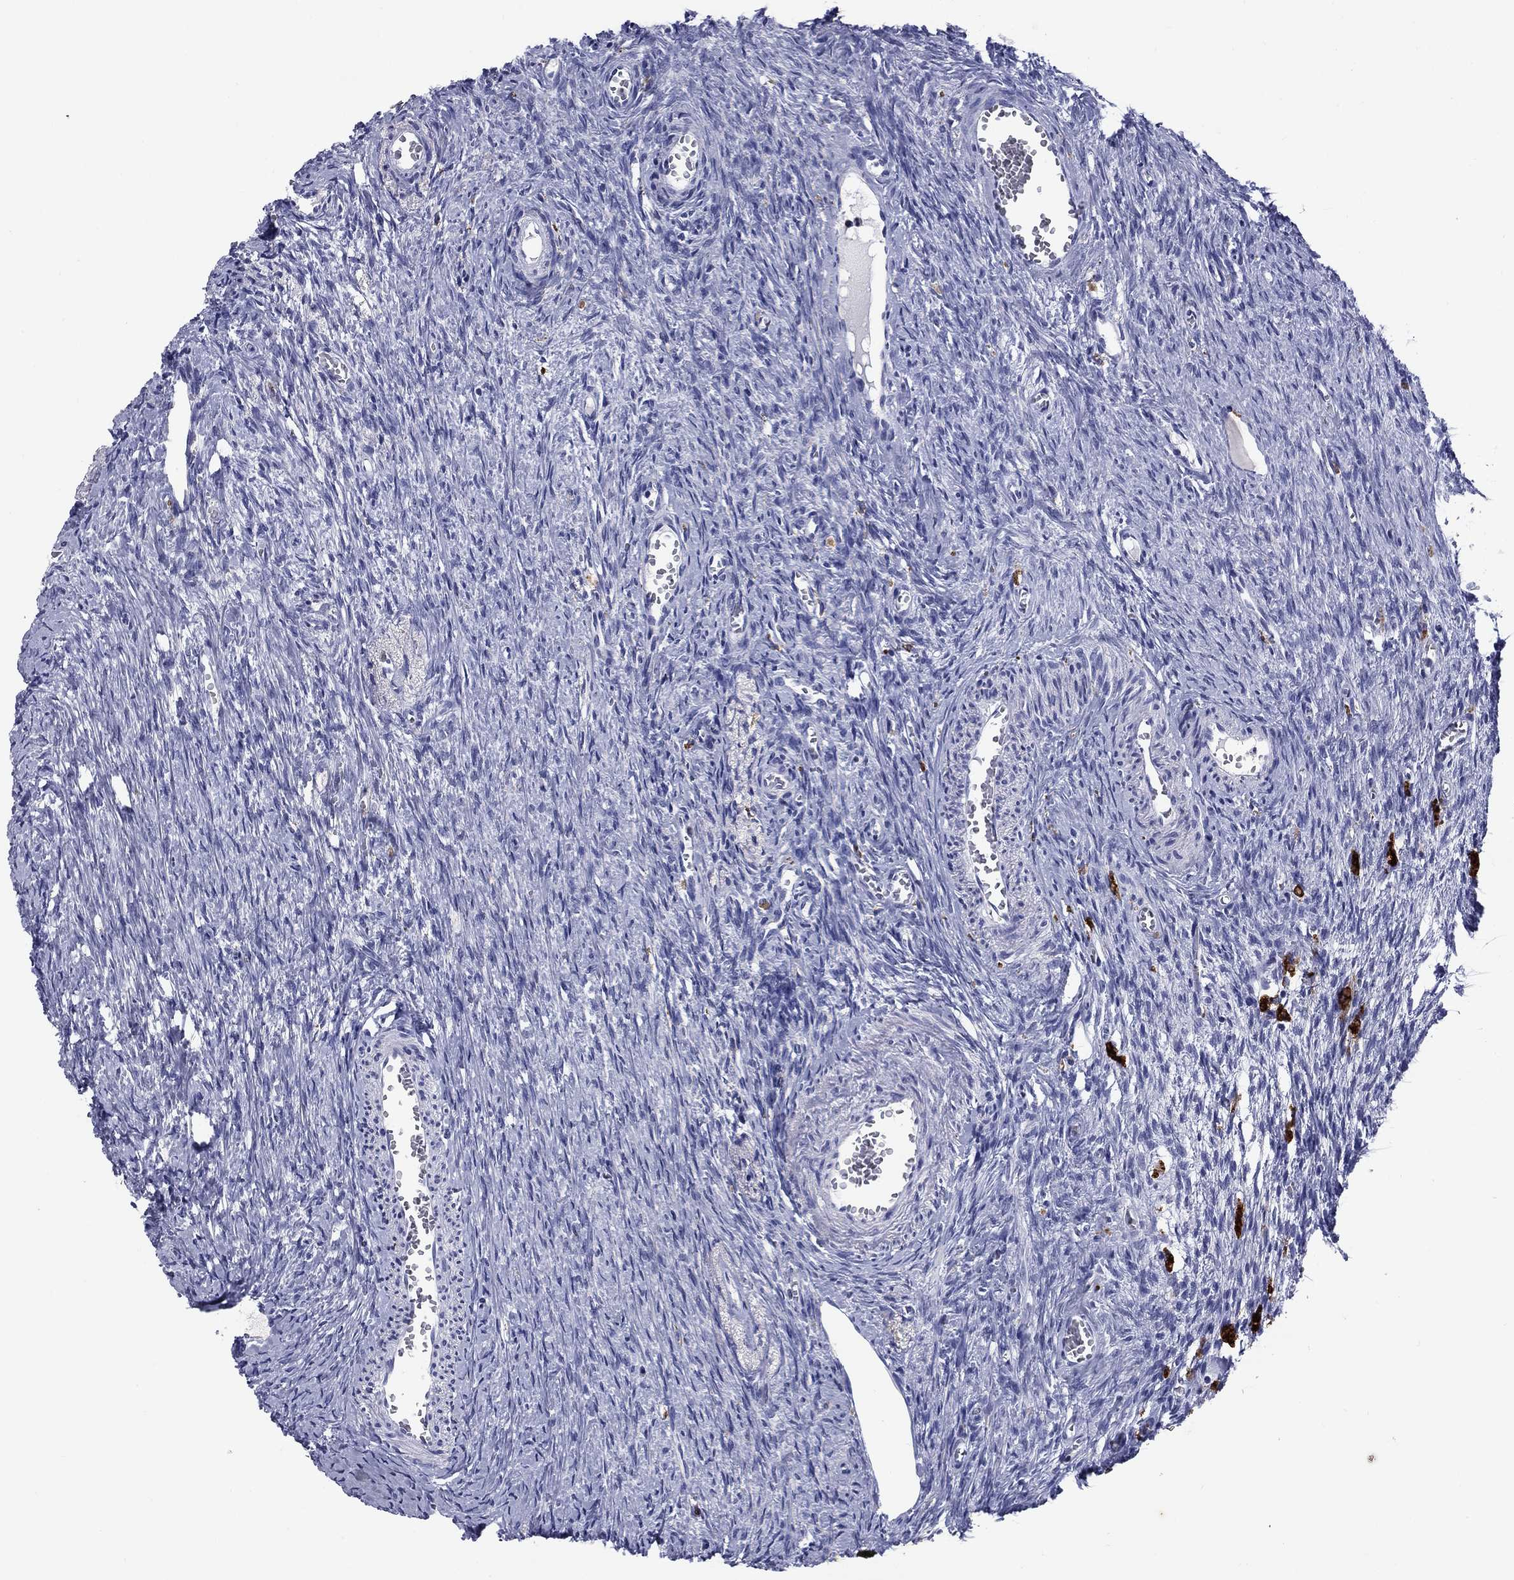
{"staining": {"intensity": "negative", "quantity": "none", "location": "none"}, "tissue": "ovary", "cell_type": "Follicle cells", "image_type": "normal", "snomed": [{"axis": "morphology", "description": "Normal tissue, NOS"}, {"axis": "topography", "description": "Ovary"}], "caption": "High magnification brightfield microscopy of unremarkable ovary stained with DAB (3,3'-diaminobenzidine) (brown) and counterstained with hematoxylin (blue): follicle cells show no significant expression.", "gene": "MADCAM1", "patient": {"sex": "female", "age": 39}}